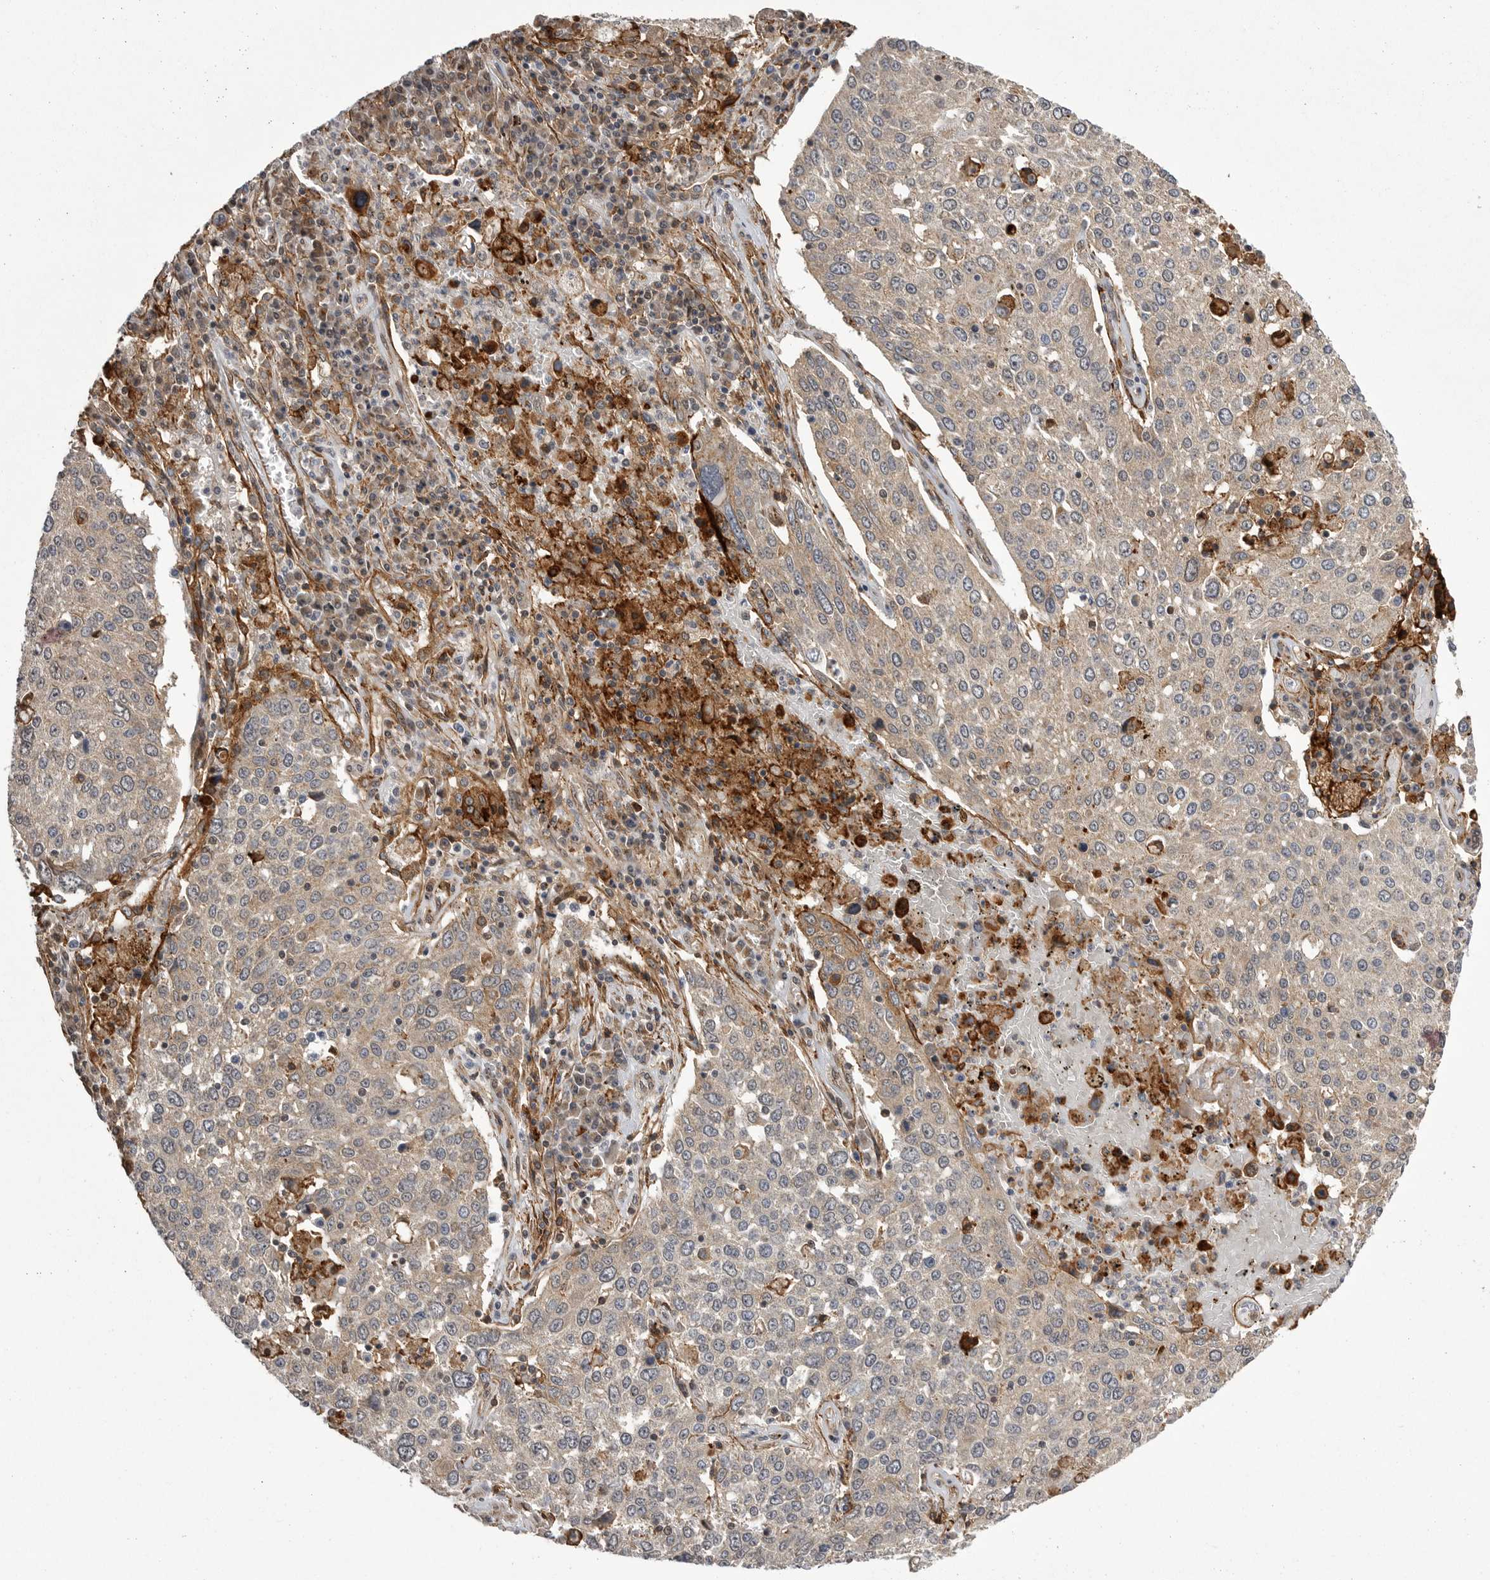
{"staining": {"intensity": "moderate", "quantity": "<25%", "location": "cytoplasmic/membranous"}, "tissue": "lung cancer", "cell_type": "Tumor cells", "image_type": "cancer", "snomed": [{"axis": "morphology", "description": "Squamous cell carcinoma, NOS"}, {"axis": "topography", "description": "Lung"}], "caption": "Lung cancer stained with a protein marker reveals moderate staining in tumor cells.", "gene": "NECTIN1", "patient": {"sex": "male", "age": 65}}